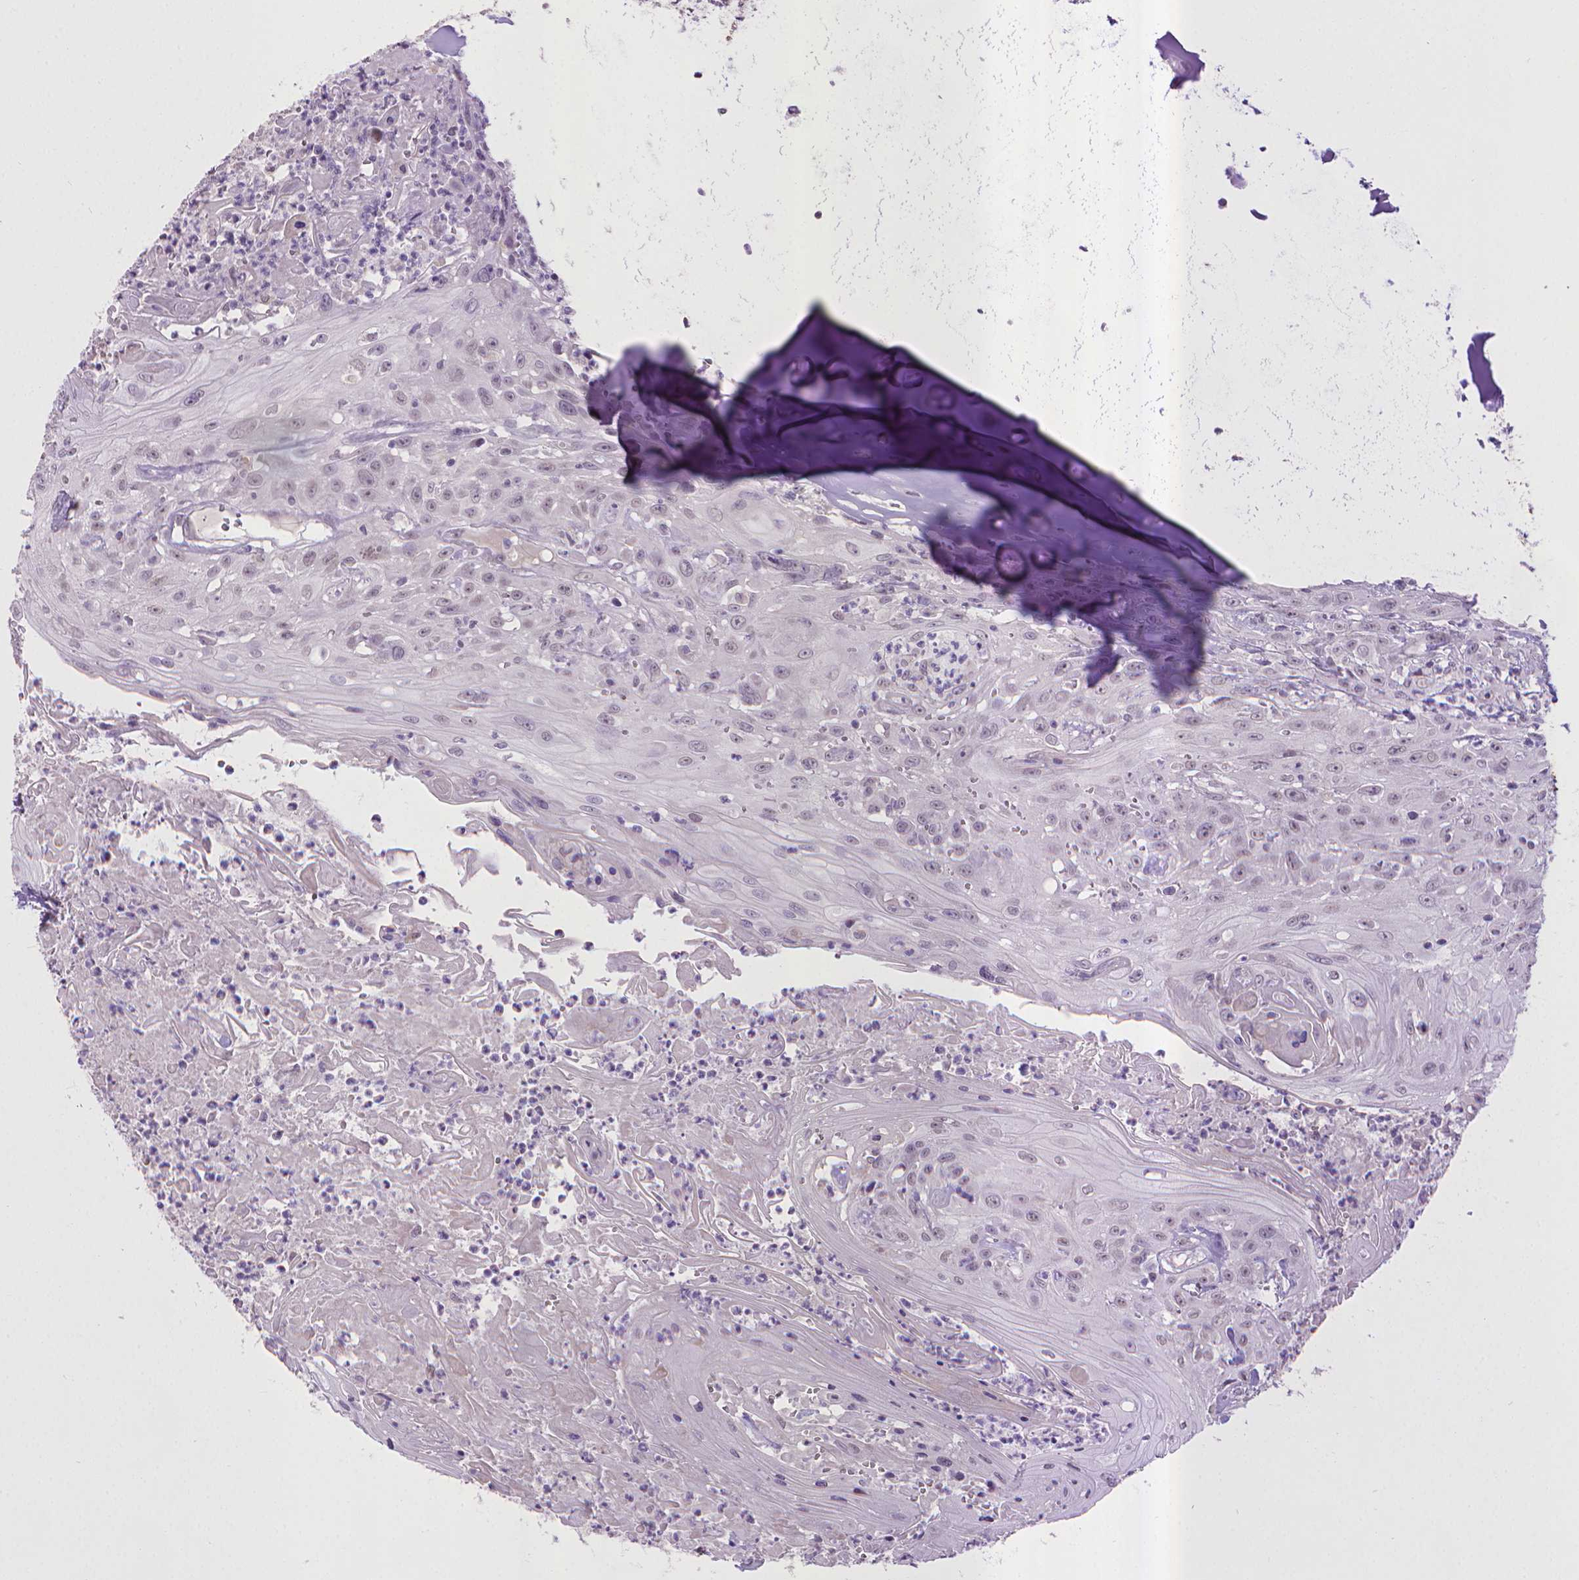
{"staining": {"intensity": "negative", "quantity": "none", "location": "none"}, "tissue": "head and neck cancer", "cell_type": "Tumor cells", "image_type": "cancer", "snomed": [{"axis": "morphology", "description": "Squamous cell carcinoma, NOS"}, {"axis": "topography", "description": "Skin"}, {"axis": "topography", "description": "Head-Neck"}], "caption": "Immunohistochemical staining of squamous cell carcinoma (head and neck) demonstrates no significant expression in tumor cells.", "gene": "KMO", "patient": {"sex": "male", "age": 80}}